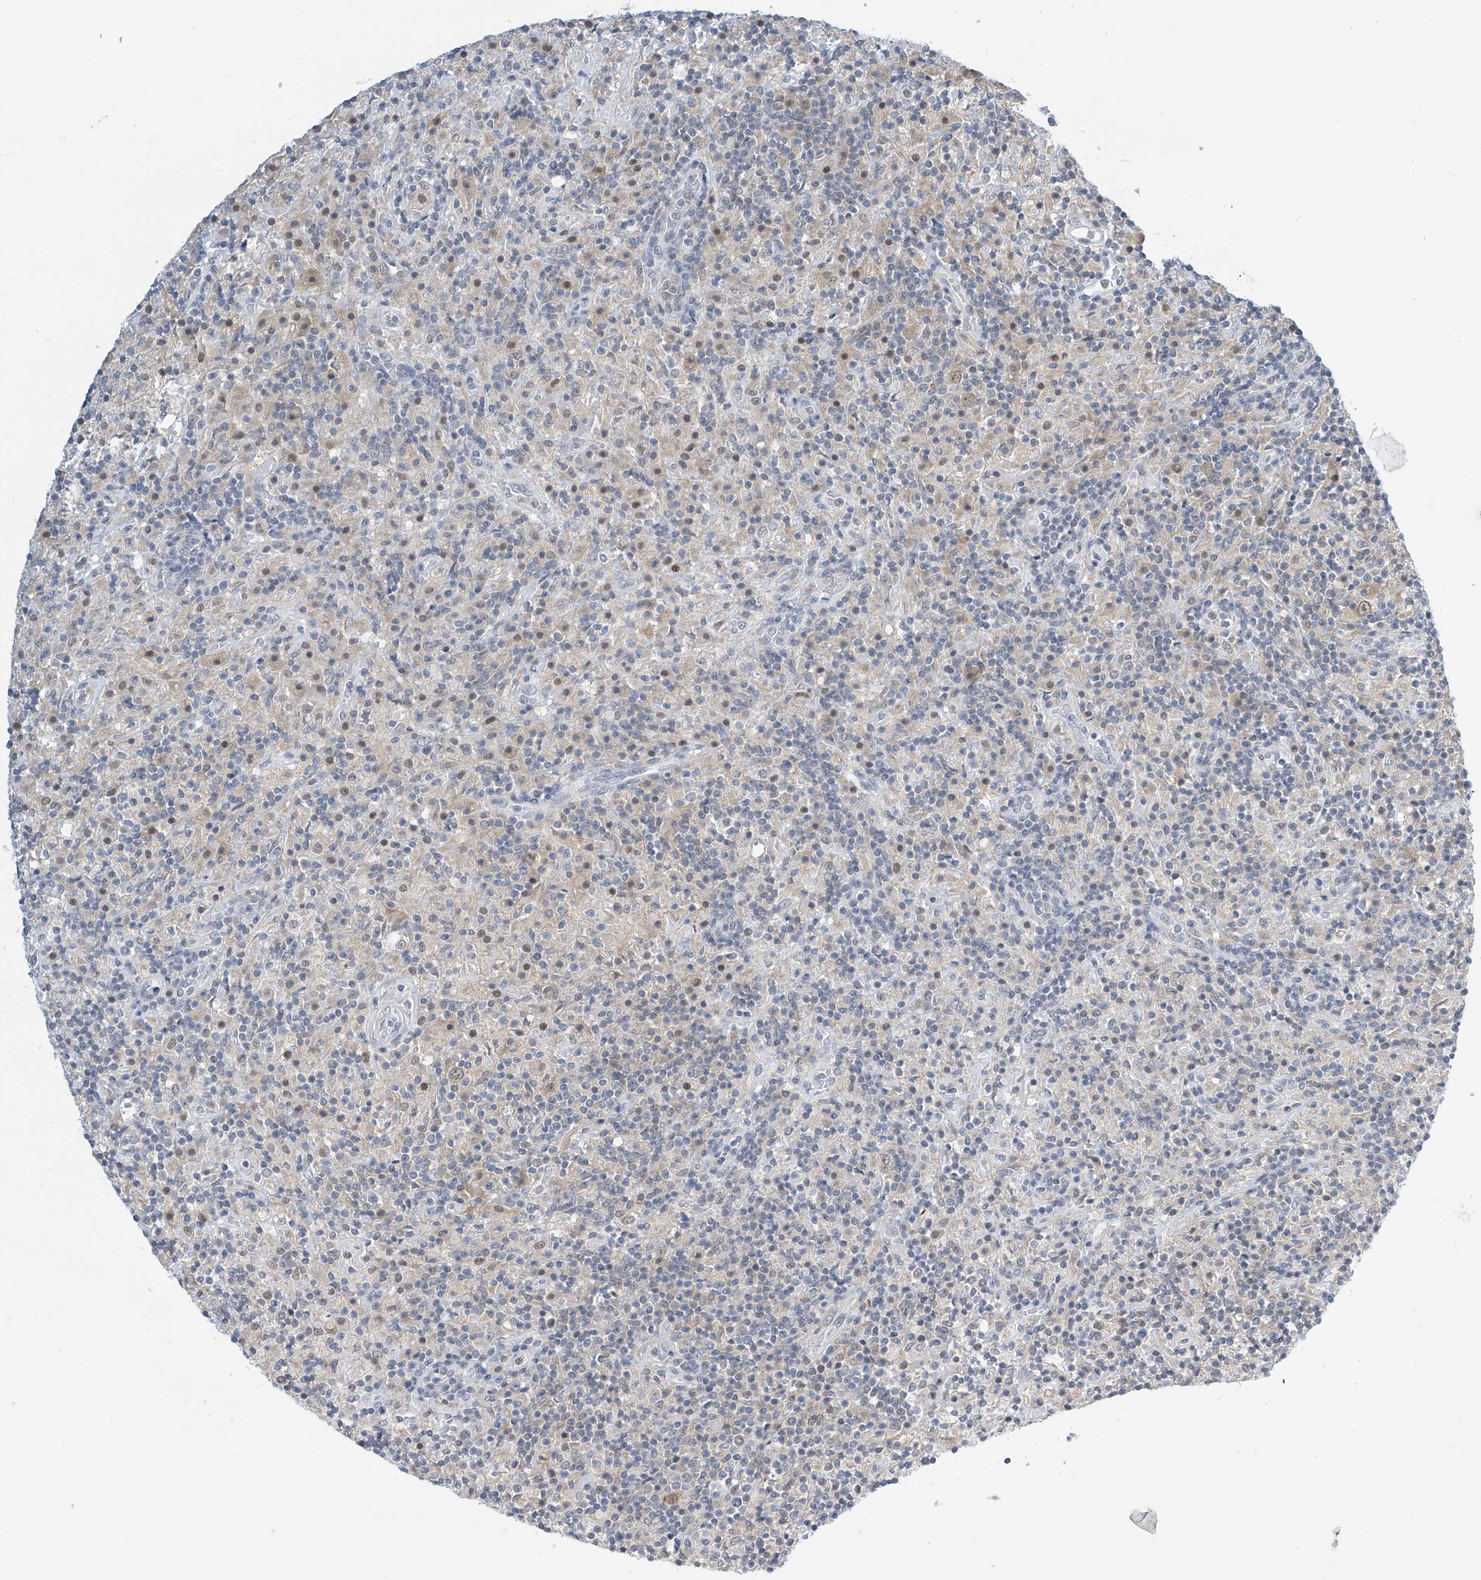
{"staining": {"intensity": "moderate", "quantity": "25%-75%", "location": "cytoplasmic/membranous"}, "tissue": "lymphoma", "cell_type": "Tumor cells", "image_type": "cancer", "snomed": [{"axis": "morphology", "description": "Hodgkin's disease, NOS"}, {"axis": "topography", "description": "Lymph node"}], "caption": "Protein staining of lymphoma tissue reveals moderate cytoplasmic/membranous positivity in about 25%-75% of tumor cells. The staining is performed using DAB brown chromogen to label protein expression. The nuclei are counter-stained blue using hematoxylin.", "gene": "APLF", "patient": {"sex": "male", "age": 70}}